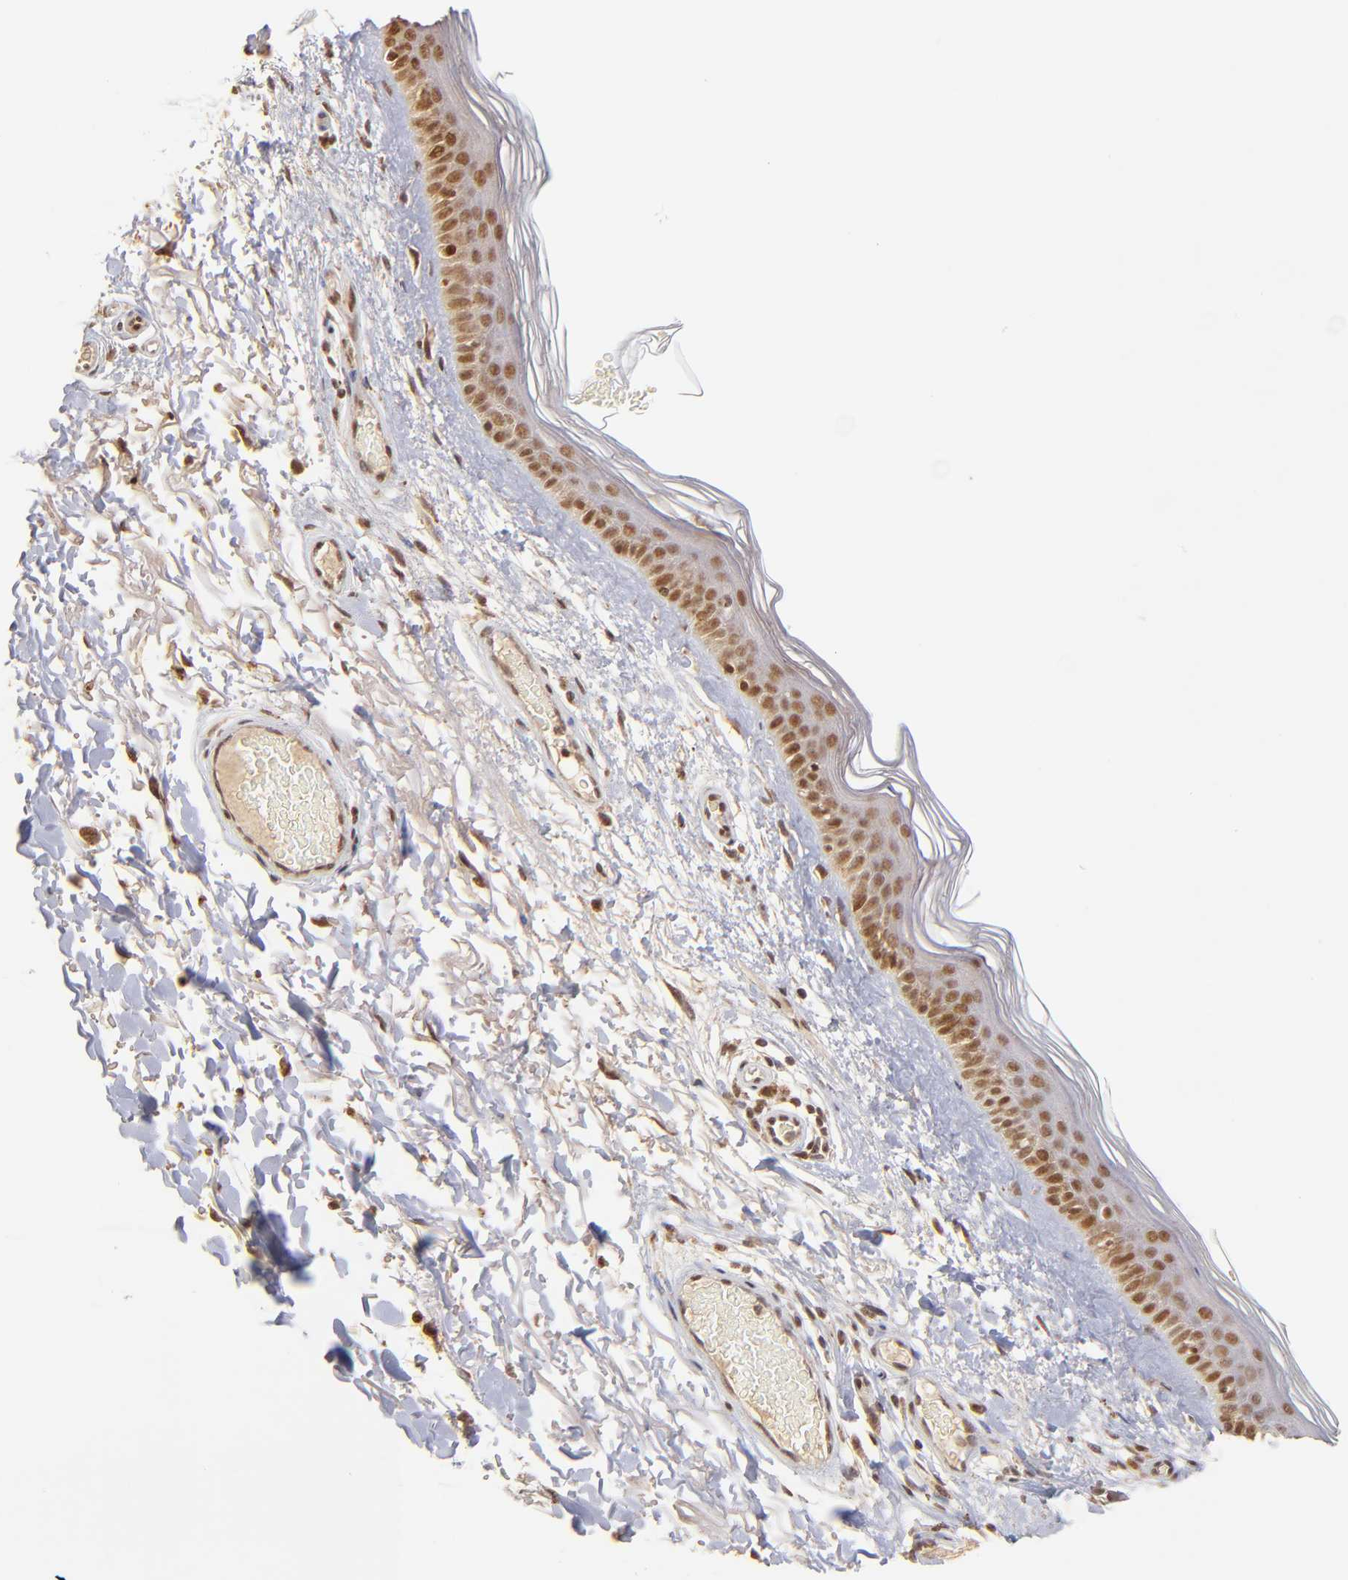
{"staining": {"intensity": "strong", "quantity": ">75%", "location": "cytoplasmic/membranous,nuclear"}, "tissue": "skin", "cell_type": "Fibroblasts", "image_type": "normal", "snomed": [{"axis": "morphology", "description": "Normal tissue, NOS"}, {"axis": "topography", "description": "Skin"}], "caption": "Skin stained with immunohistochemistry shows strong cytoplasmic/membranous,nuclear staining in about >75% of fibroblasts.", "gene": "MED15", "patient": {"sex": "male", "age": 63}}